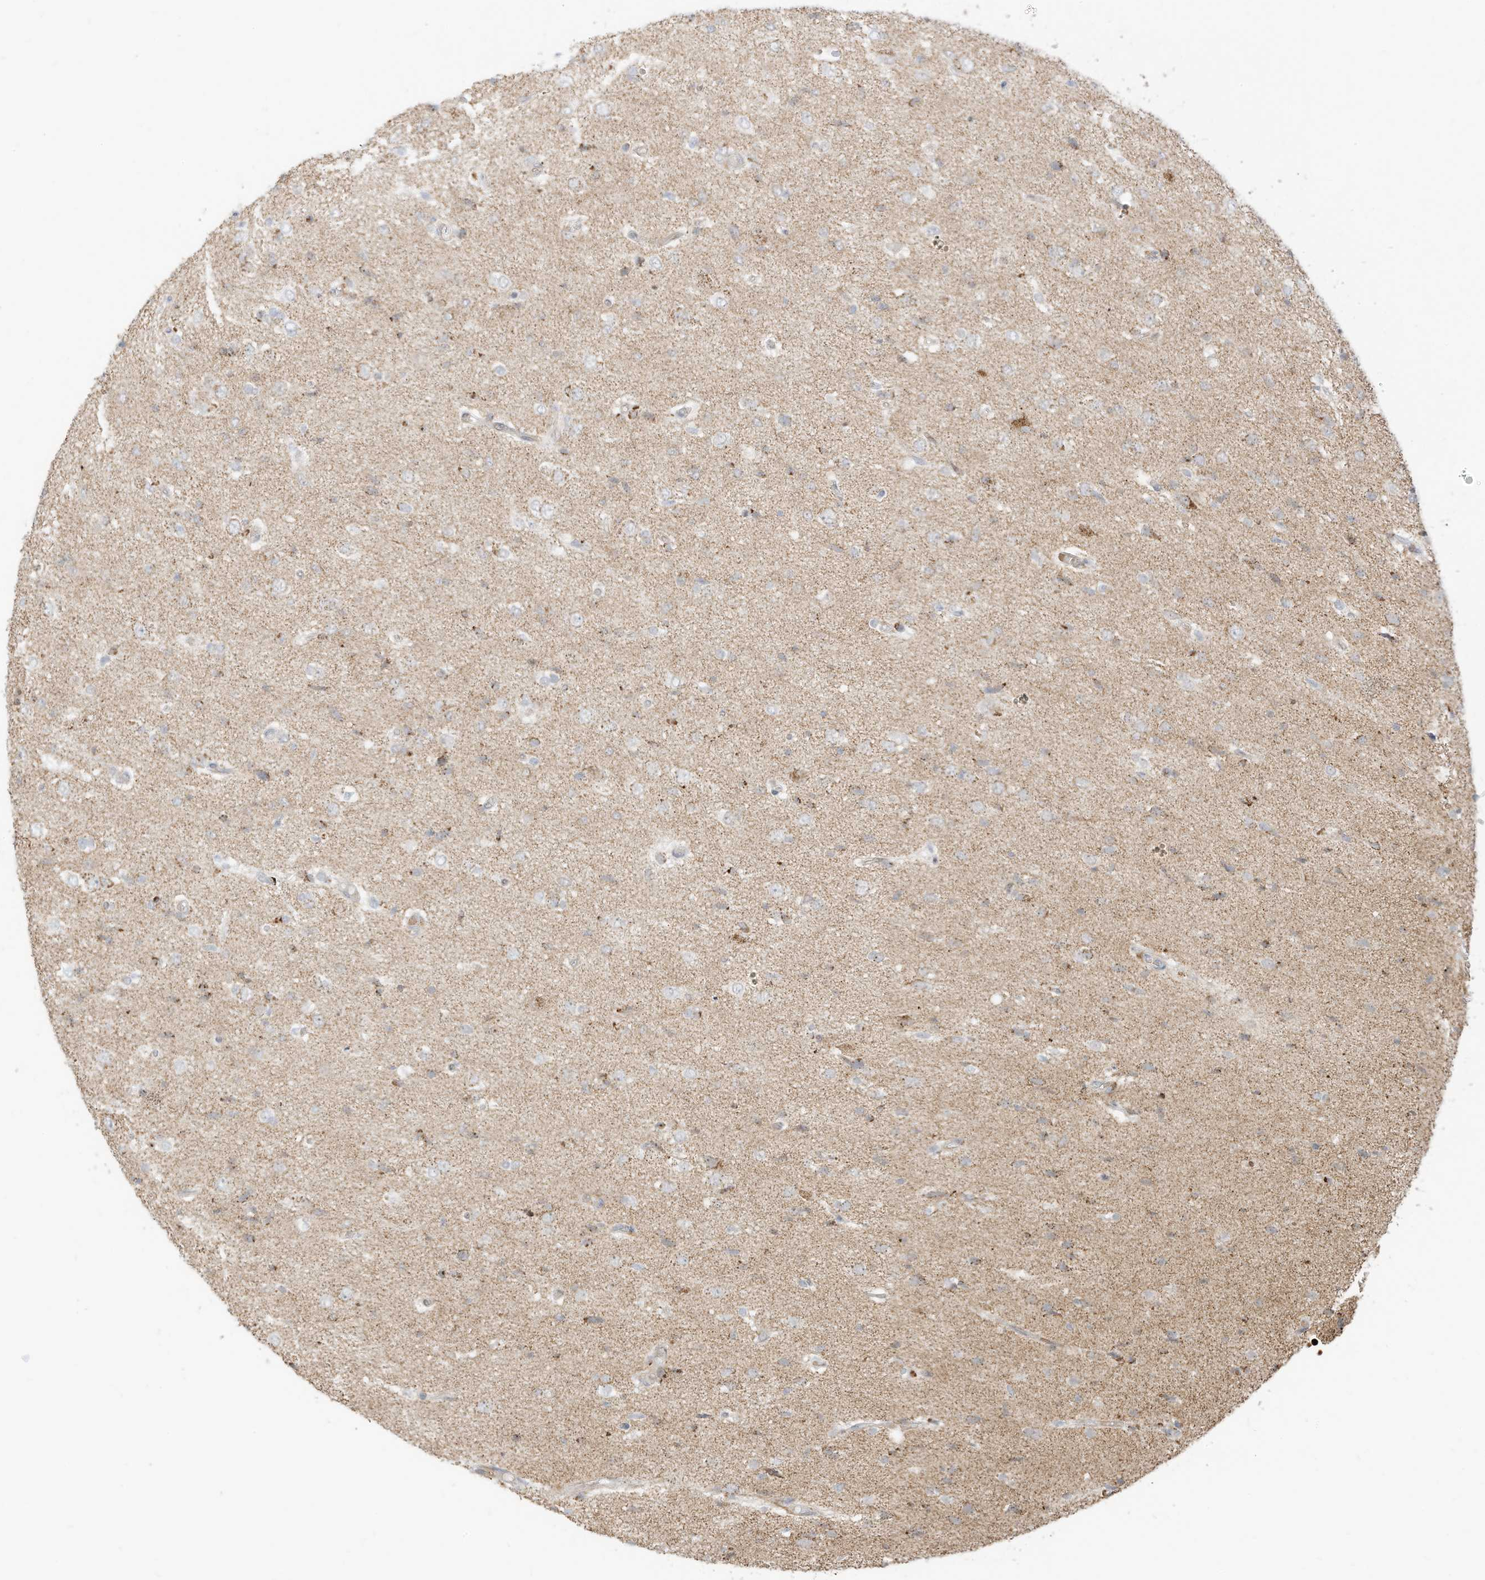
{"staining": {"intensity": "moderate", "quantity": "<25%", "location": "cytoplasmic/membranous"}, "tissue": "glioma", "cell_type": "Tumor cells", "image_type": "cancer", "snomed": [{"axis": "morphology", "description": "Glioma, malignant, High grade"}, {"axis": "topography", "description": "Brain"}], "caption": "Malignant glioma (high-grade) tissue shows moderate cytoplasmic/membranous expression in approximately <25% of tumor cells", "gene": "MTUS2", "patient": {"sex": "female", "age": 59}}